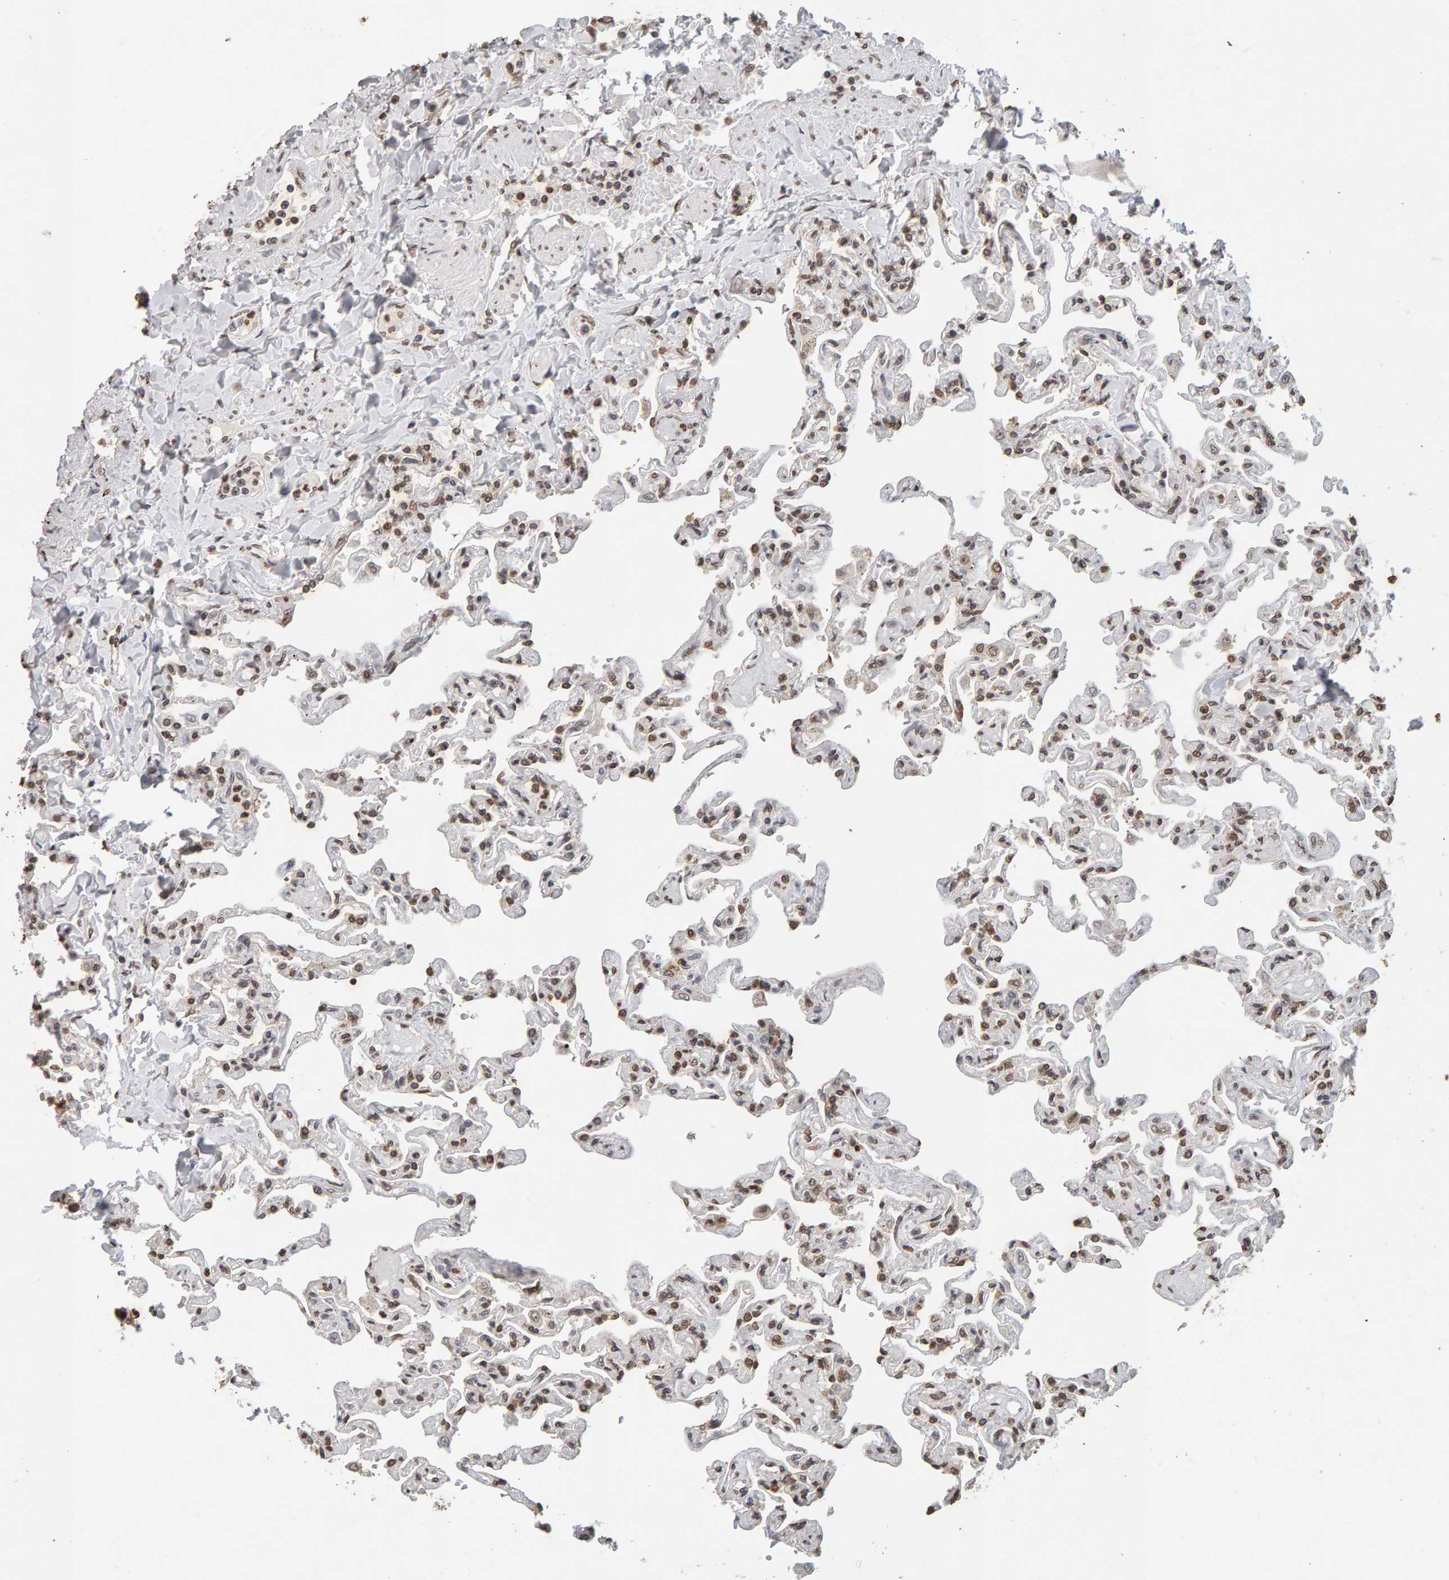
{"staining": {"intensity": "moderate", "quantity": ">75%", "location": "nuclear"}, "tissue": "lung", "cell_type": "Alveolar cells", "image_type": "normal", "snomed": [{"axis": "morphology", "description": "Normal tissue, NOS"}, {"axis": "topography", "description": "Lung"}], "caption": "Brown immunohistochemical staining in normal lung shows moderate nuclear positivity in about >75% of alveolar cells.", "gene": "DNAJB5", "patient": {"sex": "male", "age": 21}}